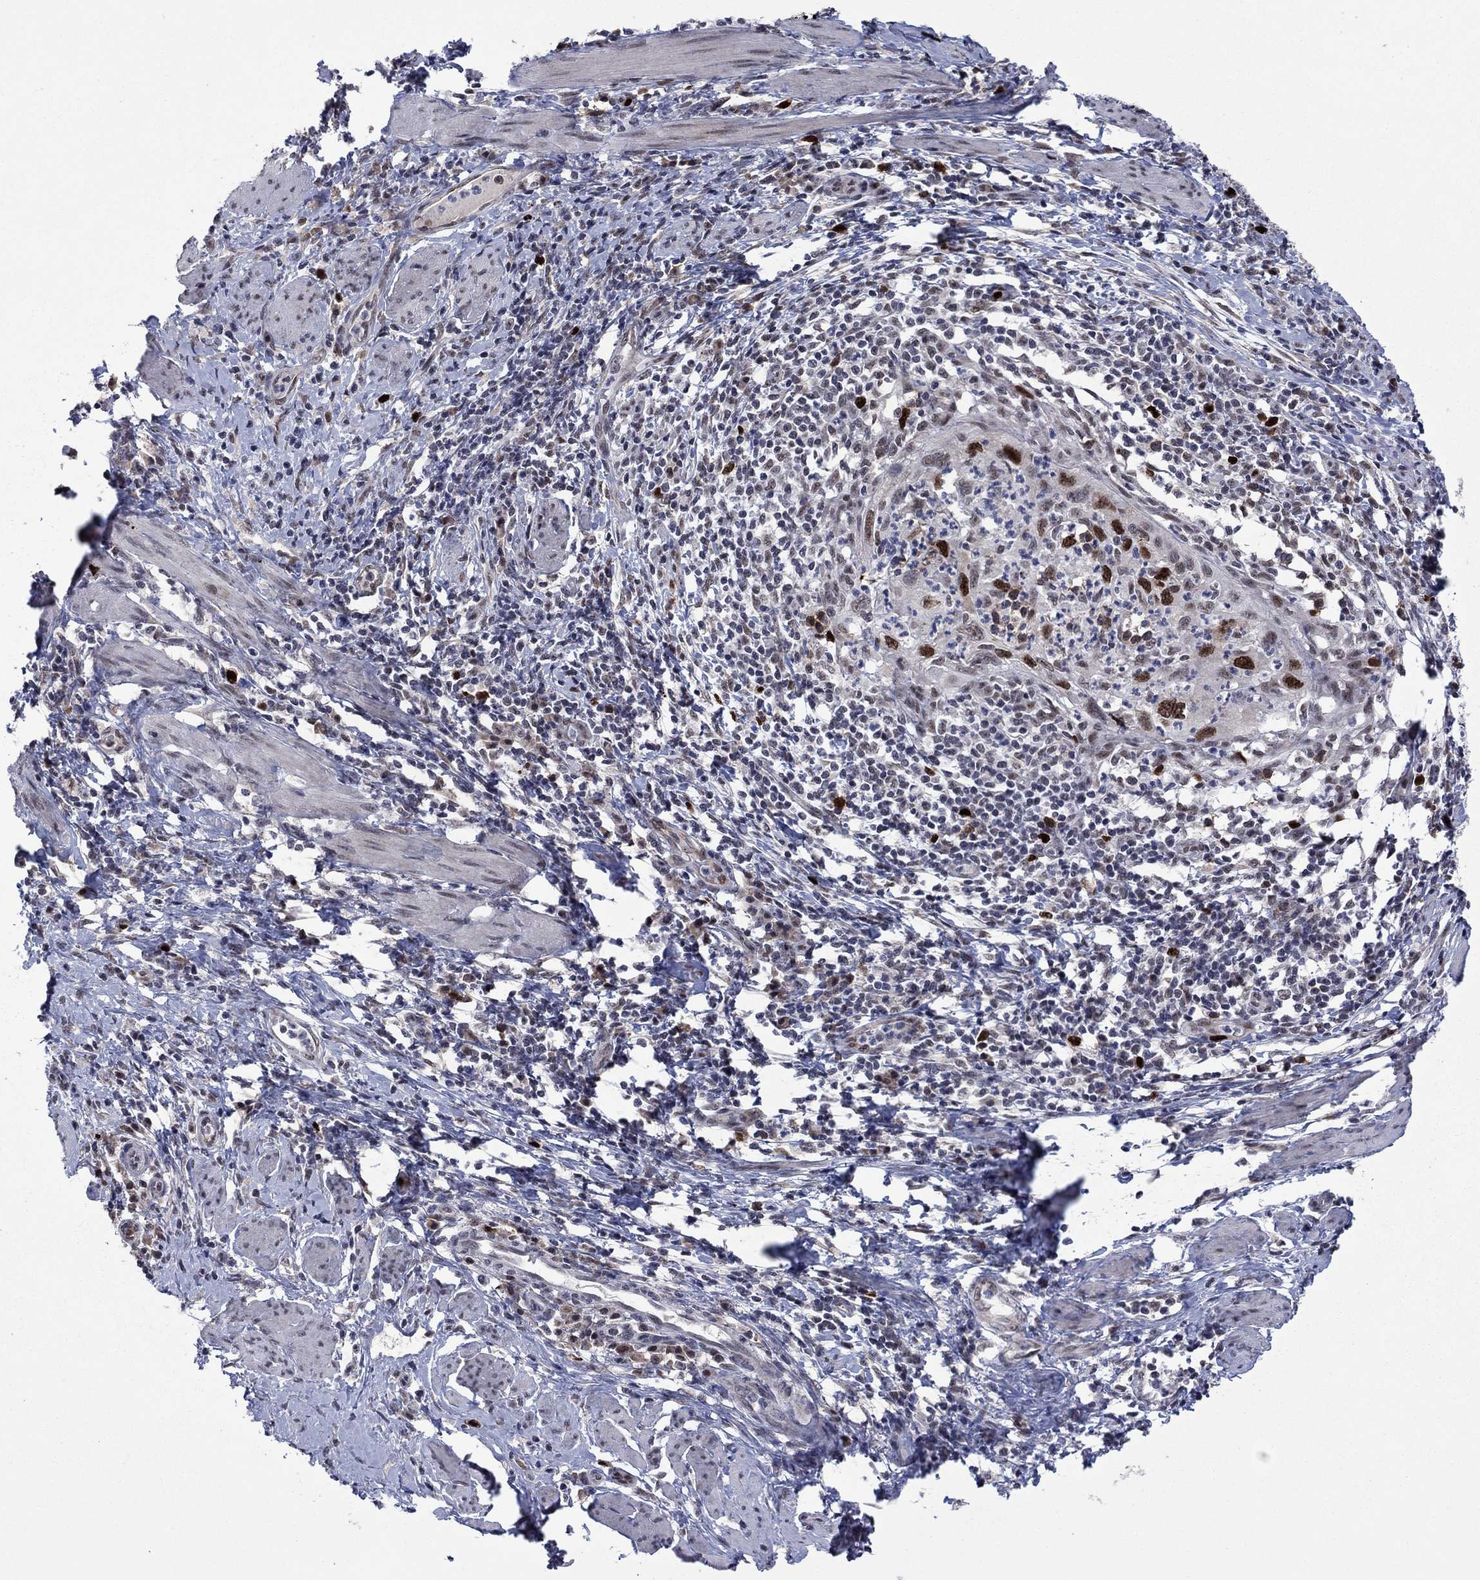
{"staining": {"intensity": "strong", "quantity": "25%-75%", "location": "nuclear"}, "tissue": "cervical cancer", "cell_type": "Tumor cells", "image_type": "cancer", "snomed": [{"axis": "morphology", "description": "Squamous cell carcinoma, NOS"}, {"axis": "topography", "description": "Cervix"}], "caption": "Immunohistochemistry micrograph of squamous cell carcinoma (cervical) stained for a protein (brown), which displays high levels of strong nuclear expression in about 25%-75% of tumor cells.", "gene": "CDCA5", "patient": {"sex": "female", "age": 26}}